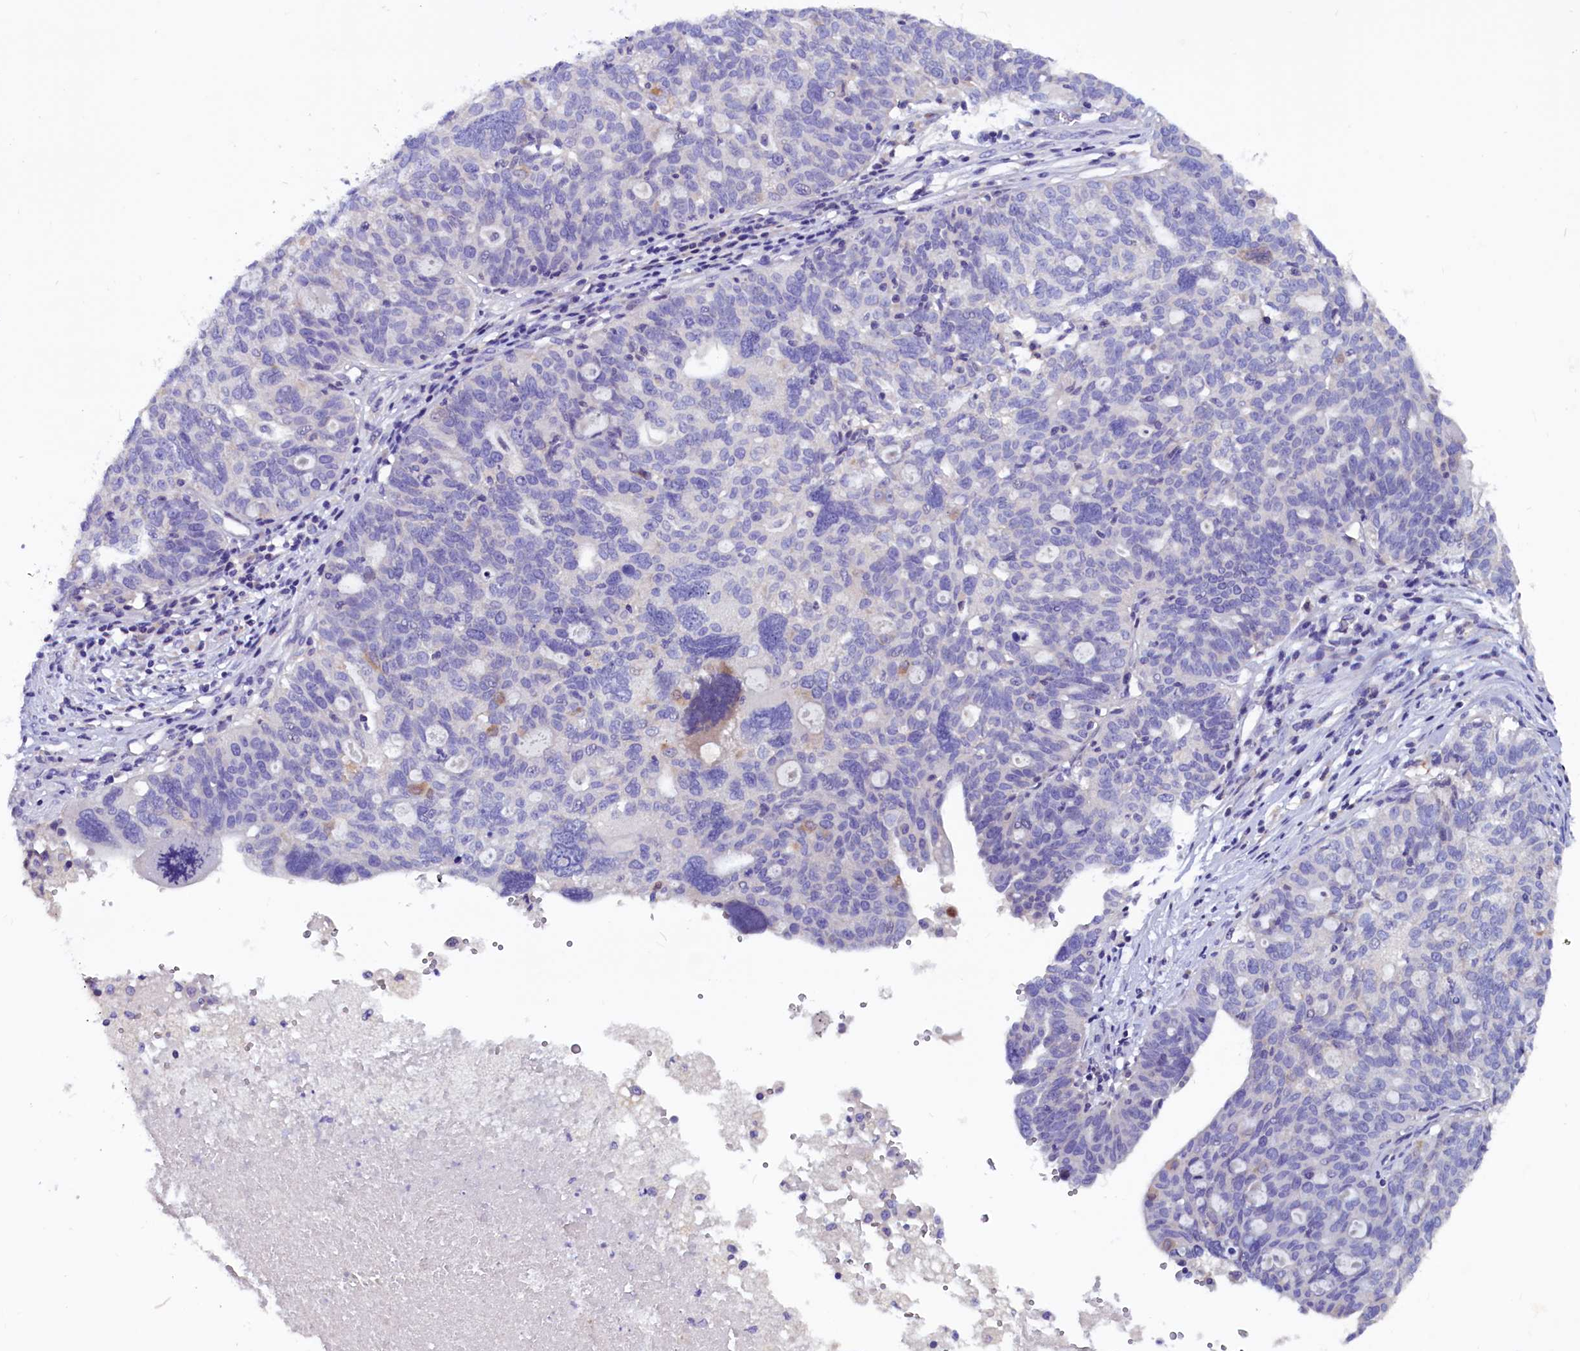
{"staining": {"intensity": "negative", "quantity": "none", "location": "none"}, "tissue": "ovarian cancer", "cell_type": "Tumor cells", "image_type": "cancer", "snomed": [{"axis": "morphology", "description": "Cystadenocarcinoma, serous, NOS"}, {"axis": "topography", "description": "Ovary"}], "caption": "The immunohistochemistry (IHC) histopathology image has no significant expression in tumor cells of ovarian serous cystadenocarcinoma tissue.", "gene": "CCBE1", "patient": {"sex": "female", "age": 59}}